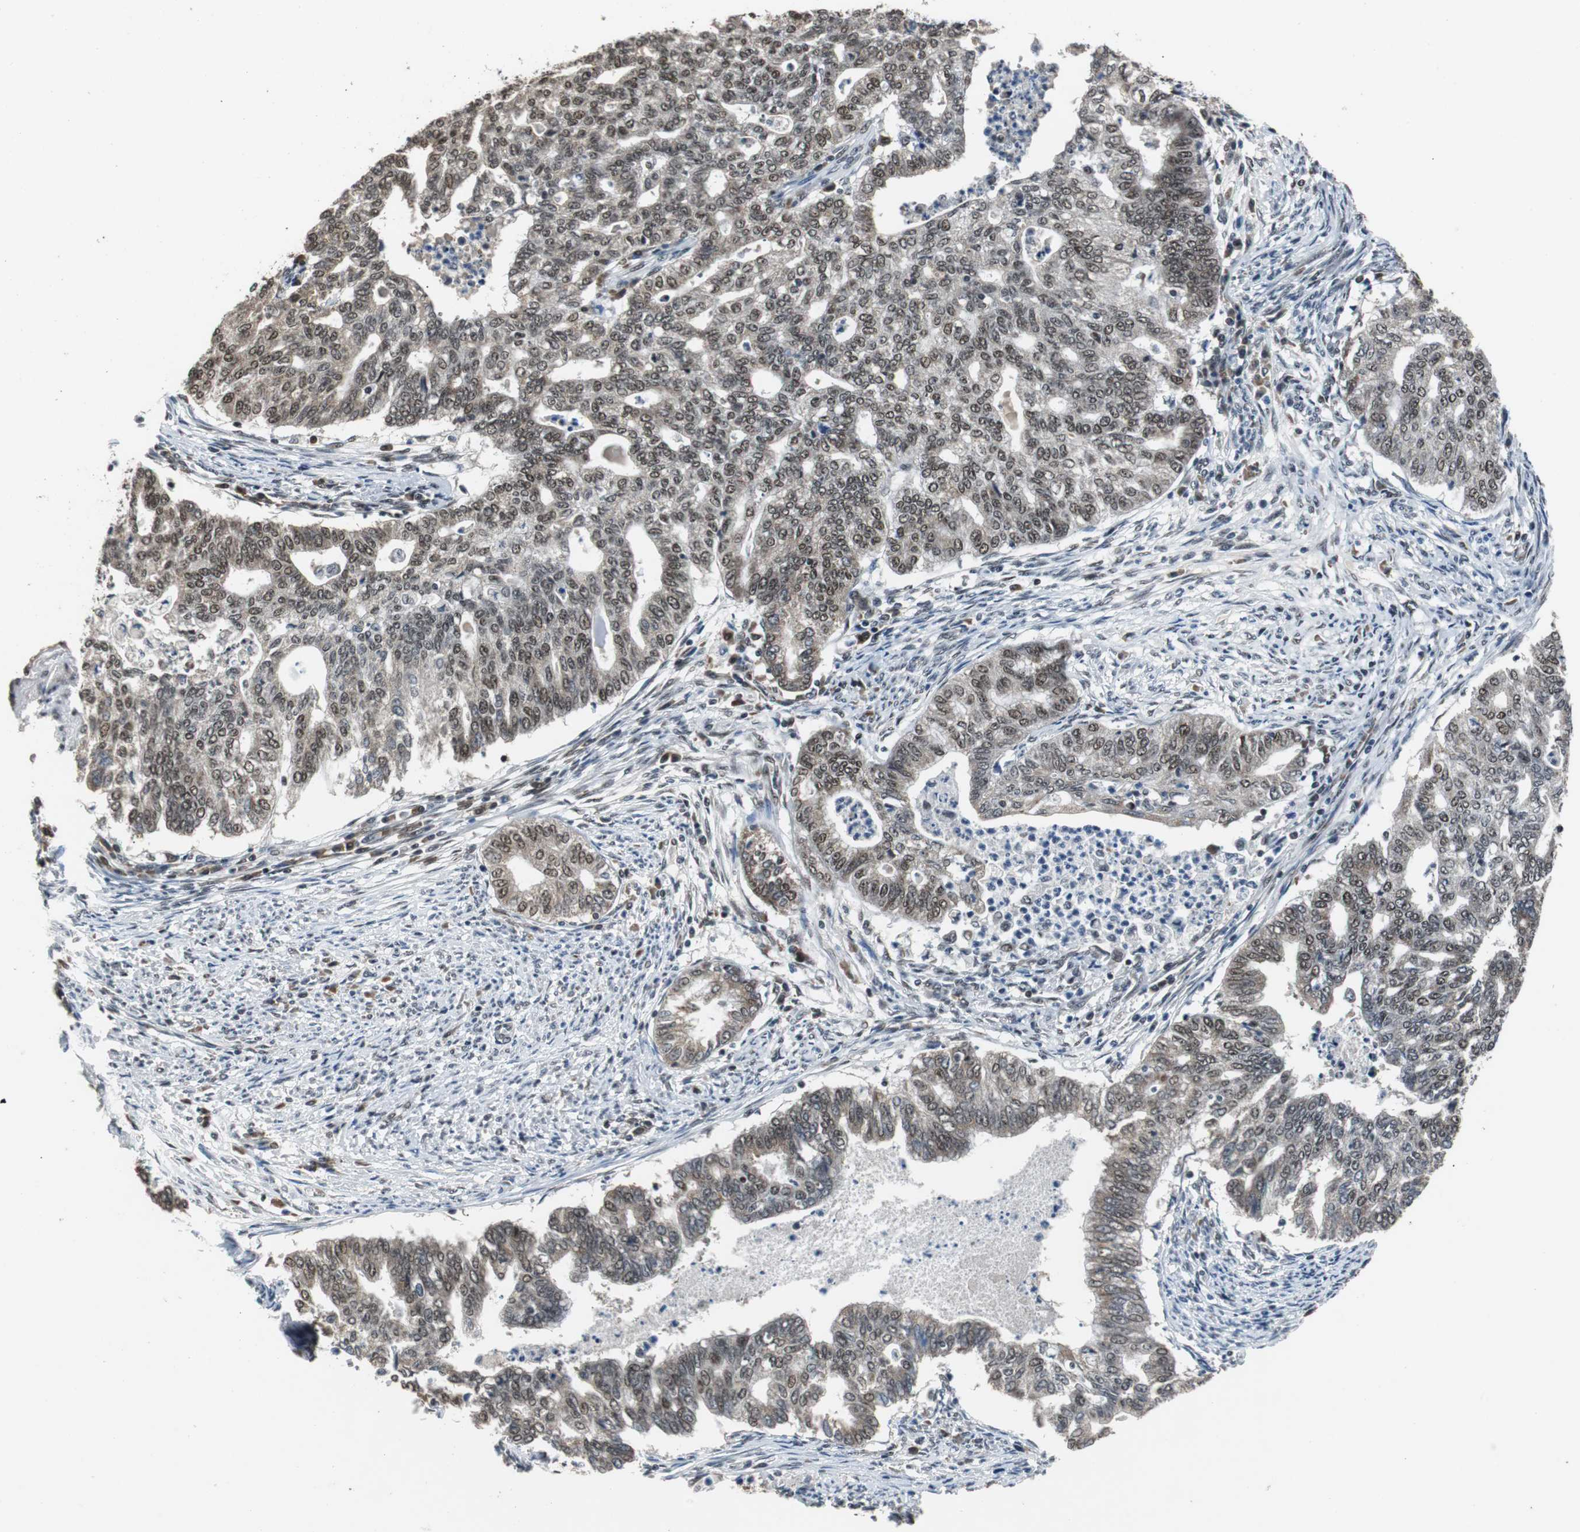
{"staining": {"intensity": "weak", "quantity": ">75%", "location": "nuclear"}, "tissue": "endometrial cancer", "cell_type": "Tumor cells", "image_type": "cancer", "snomed": [{"axis": "morphology", "description": "Adenocarcinoma, NOS"}, {"axis": "topography", "description": "Endometrium"}], "caption": "High-magnification brightfield microscopy of endometrial adenocarcinoma stained with DAB (3,3'-diaminobenzidine) (brown) and counterstained with hematoxylin (blue). tumor cells exhibit weak nuclear positivity is appreciated in approximately>75% of cells.", "gene": "USP28", "patient": {"sex": "female", "age": 79}}